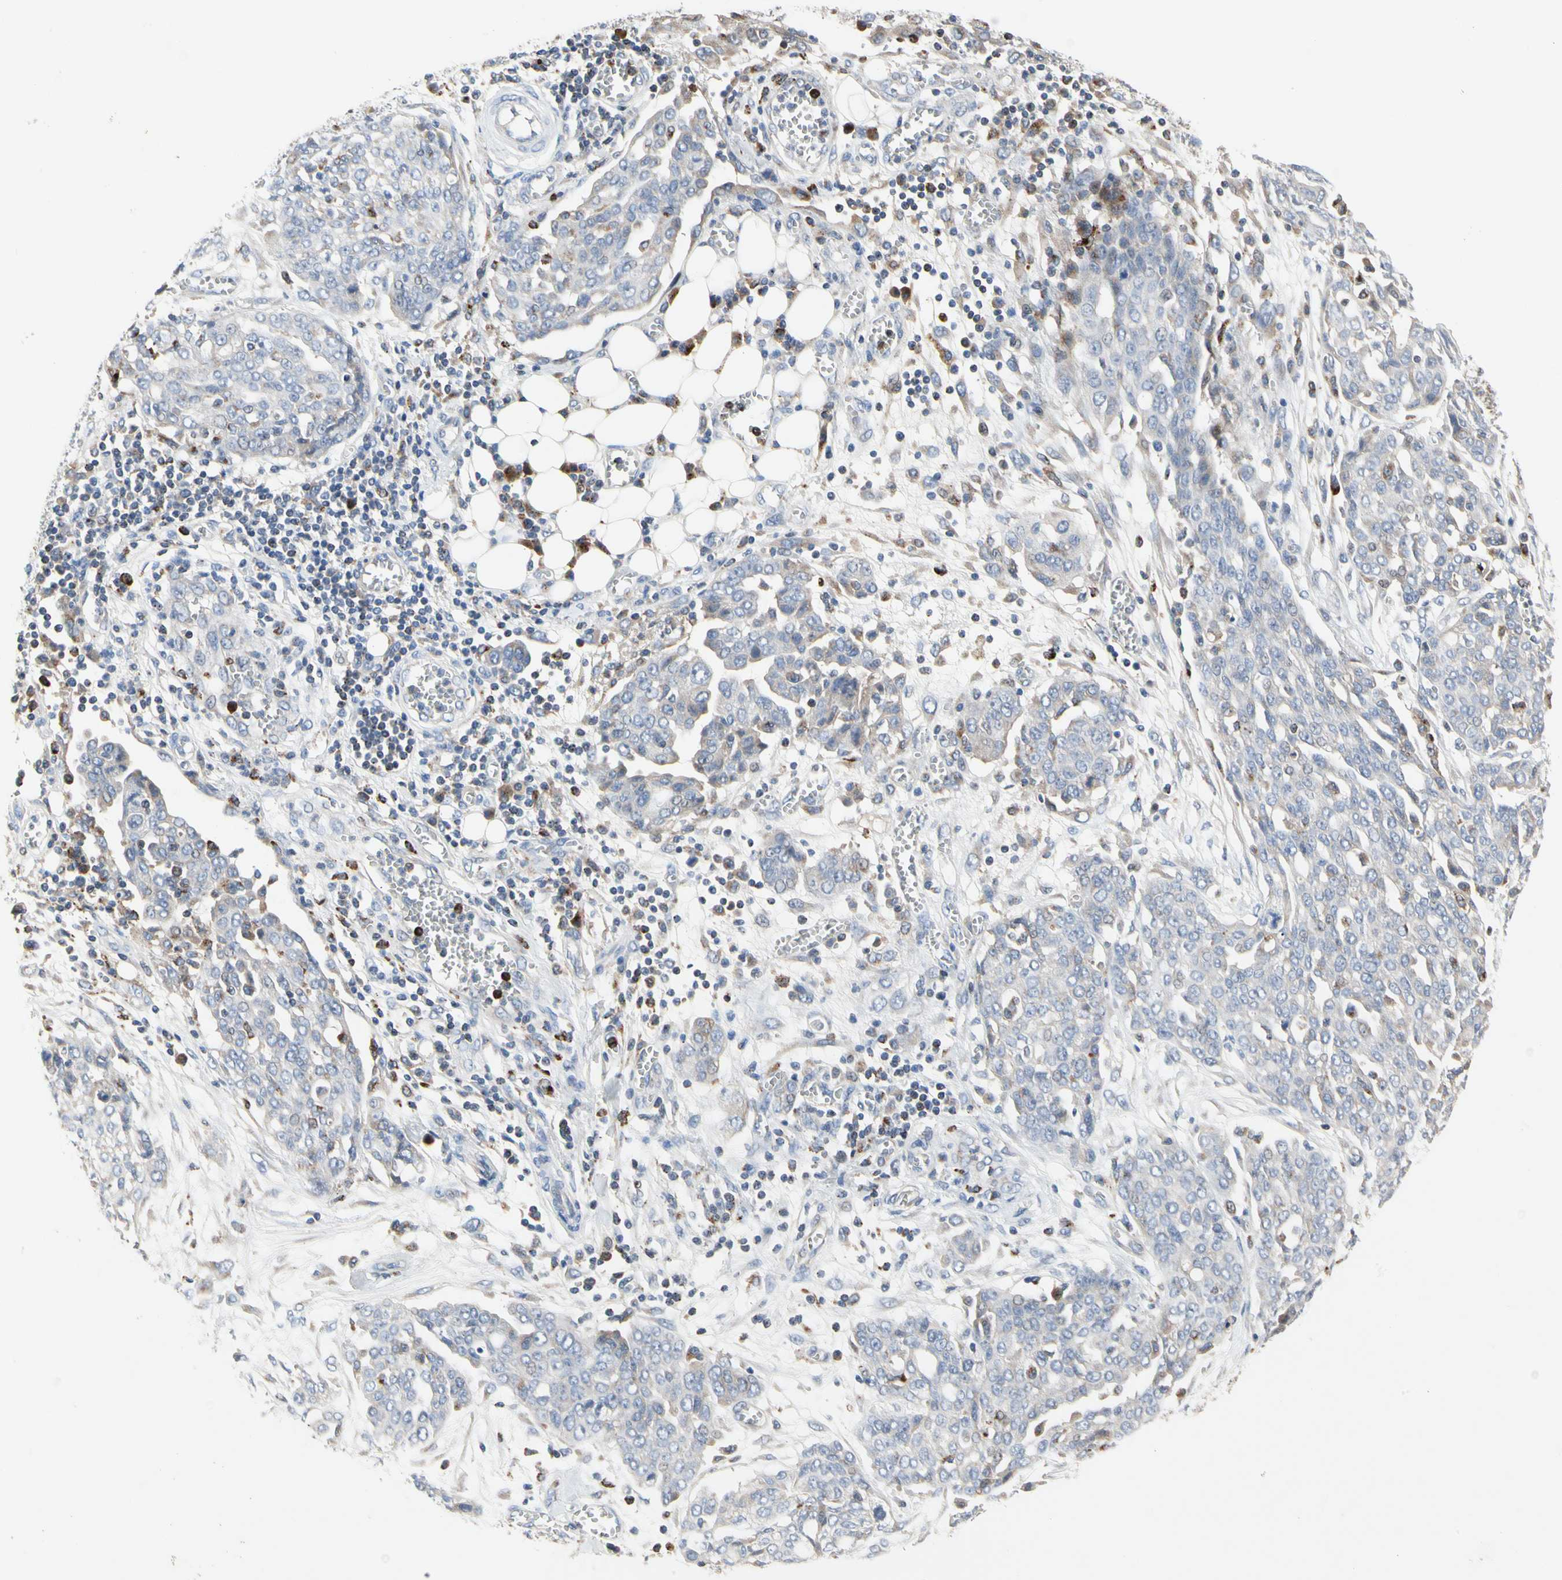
{"staining": {"intensity": "weak", "quantity": "<25%", "location": "cytoplasmic/membranous"}, "tissue": "ovarian cancer", "cell_type": "Tumor cells", "image_type": "cancer", "snomed": [{"axis": "morphology", "description": "Cystadenocarcinoma, serous, NOS"}, {"axis": "topography", "description": "Soft tissue"}, {"axis": "topography", "description": "Ovary"}], "caption": "Immunohistochemistry (IHC) of ovarian cancer (serous cystadenocarcinoma) exhibits no staining in tumor cells.", "gene": "ADA2", "patient": {"sex": "female", "age": 57}}